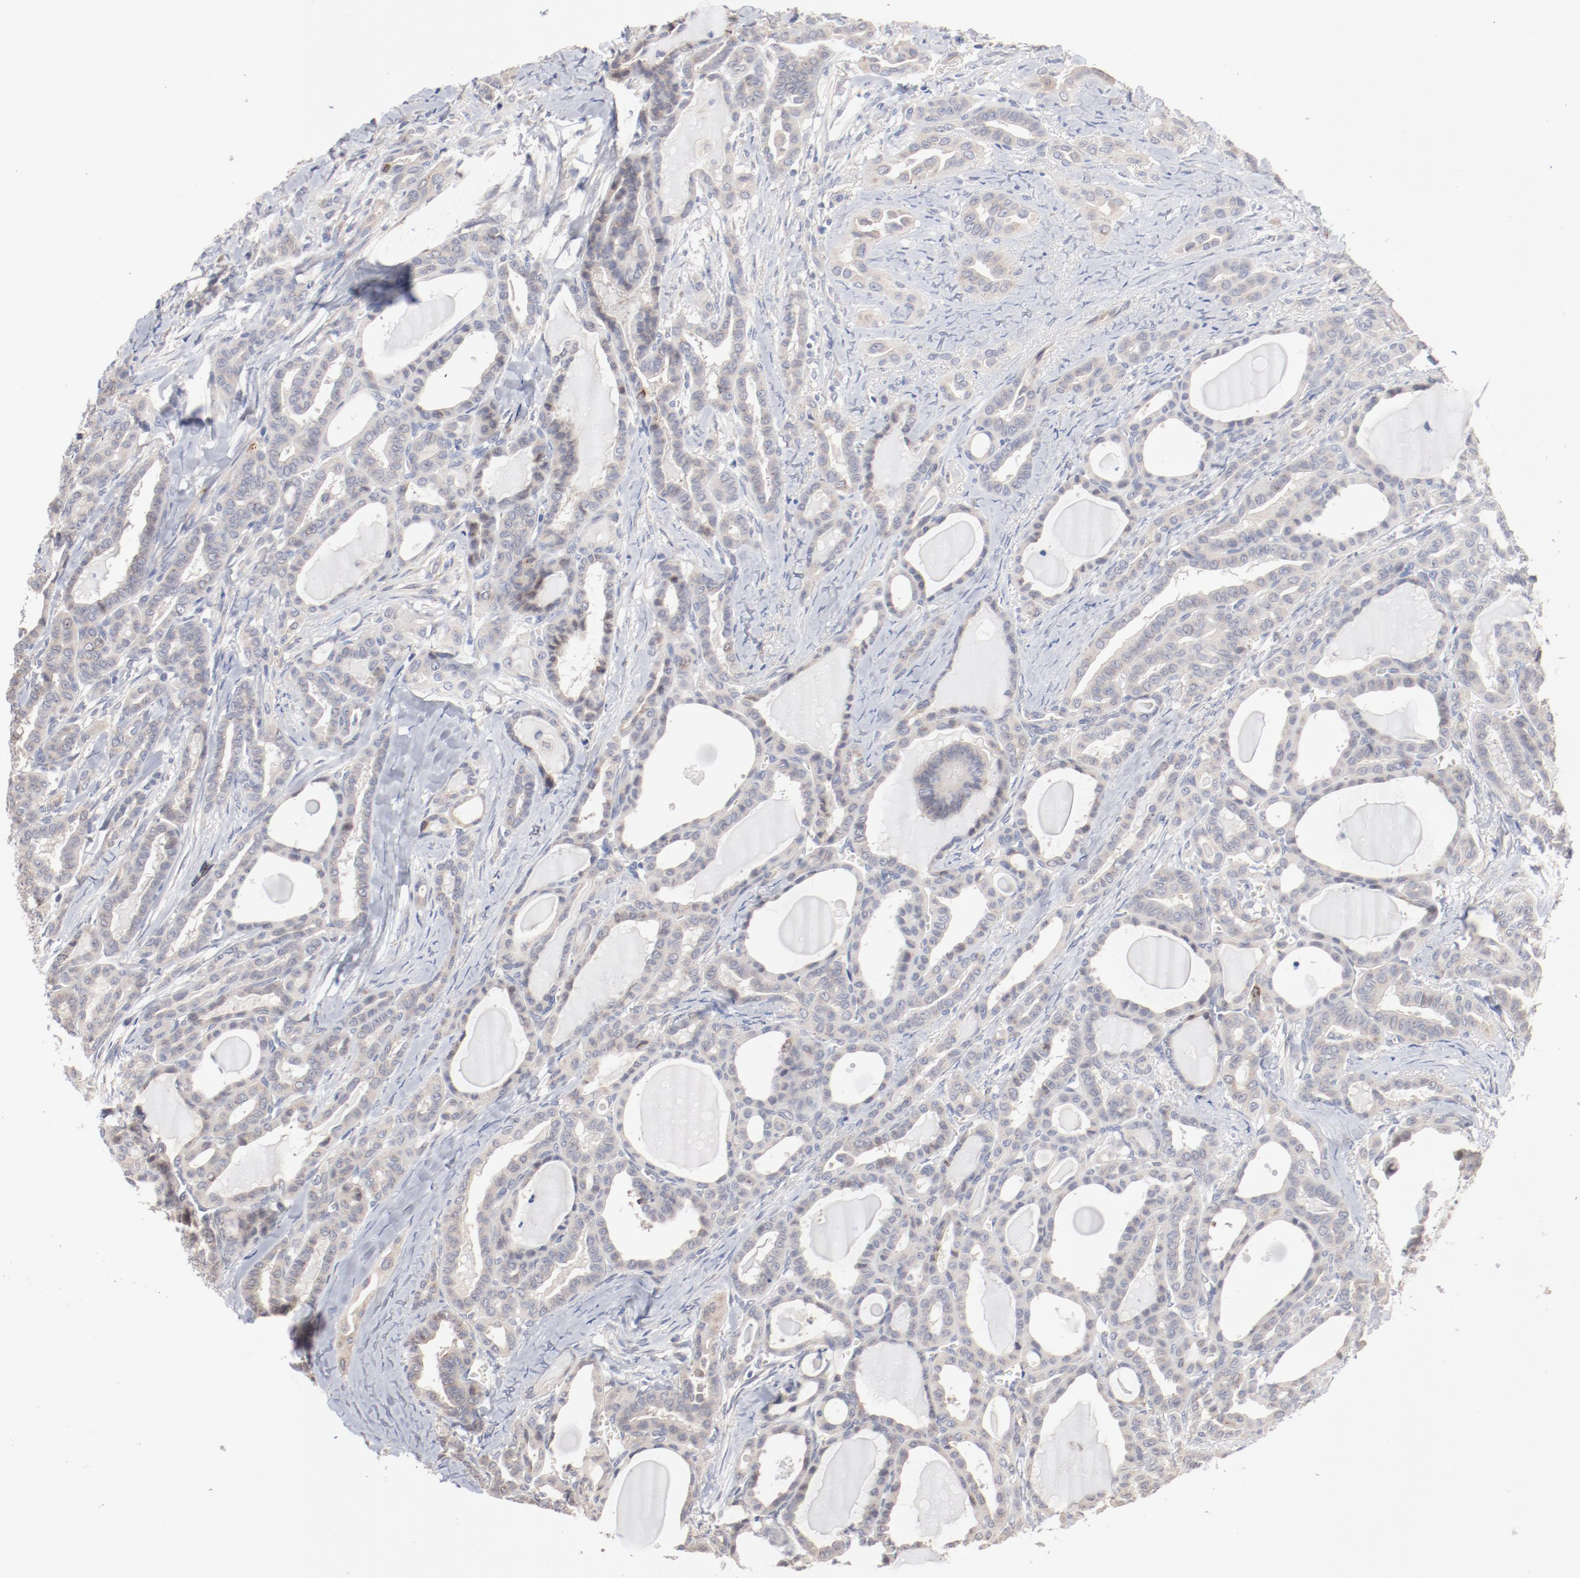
{"staining": {"intensity": "weak", "quantity": ">75%", "location": "cytoplasmic/membranous"}, "tissue": "thyroid cancer", "cell_type": "Tumor cells", "image_type": "cancer", "snomed": [{"axis": "morphology", "description": "Carcinoma, NOS"}, {"axis": "topography", "description": "Thyroid gland"}], "caption": "A histopathology image showing weak cytoplasmic/membranous staining in about >75% of tumor cells in carcinoma (thyroid), as visualized by brown immunohistochemical staining.", "gene": "AK7", "patient": {"sex": "female", "age": 91}}